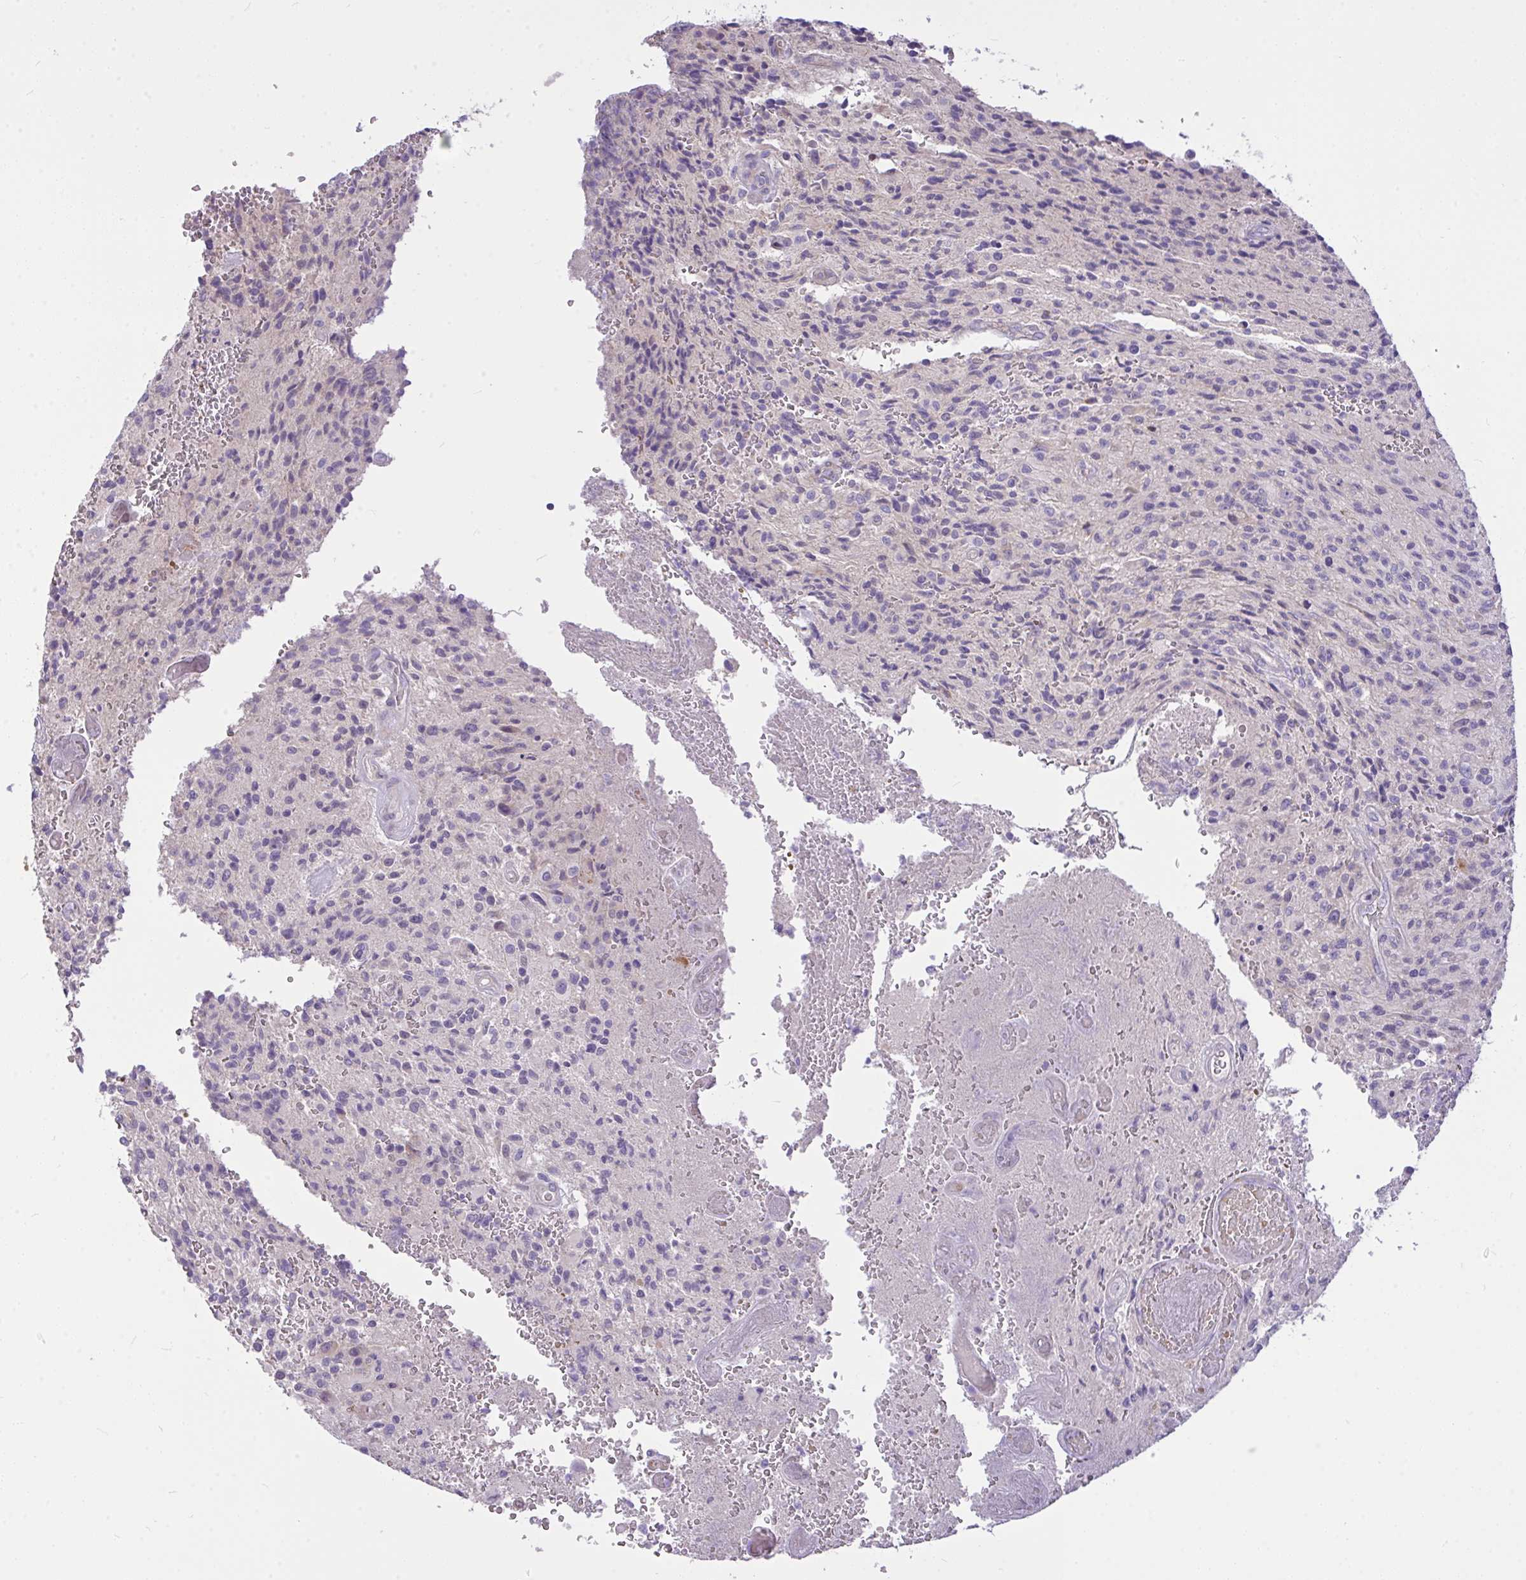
{"staining": {"intensity": "negative", "quantity": "none", "location": "none"}, "tissue": "glioma", "cell_type": "Tumor cells", "image_type": "cancer", "snomed": [{"axis": "morphology", "description": "Normal tissue, NOS"}, {"axis": "morphology", "description": "Glioma, malignant, High grade"}, {"axis": "topography", "description": "Cerebral cortex"}], "caption": "High power microscopy photomicrograph of an immunohistochemistry image of glioma, revealing no significant staining in tumor cells.", "gene": "MOCS1", "patient": {"sex": "male", "age": 56}}